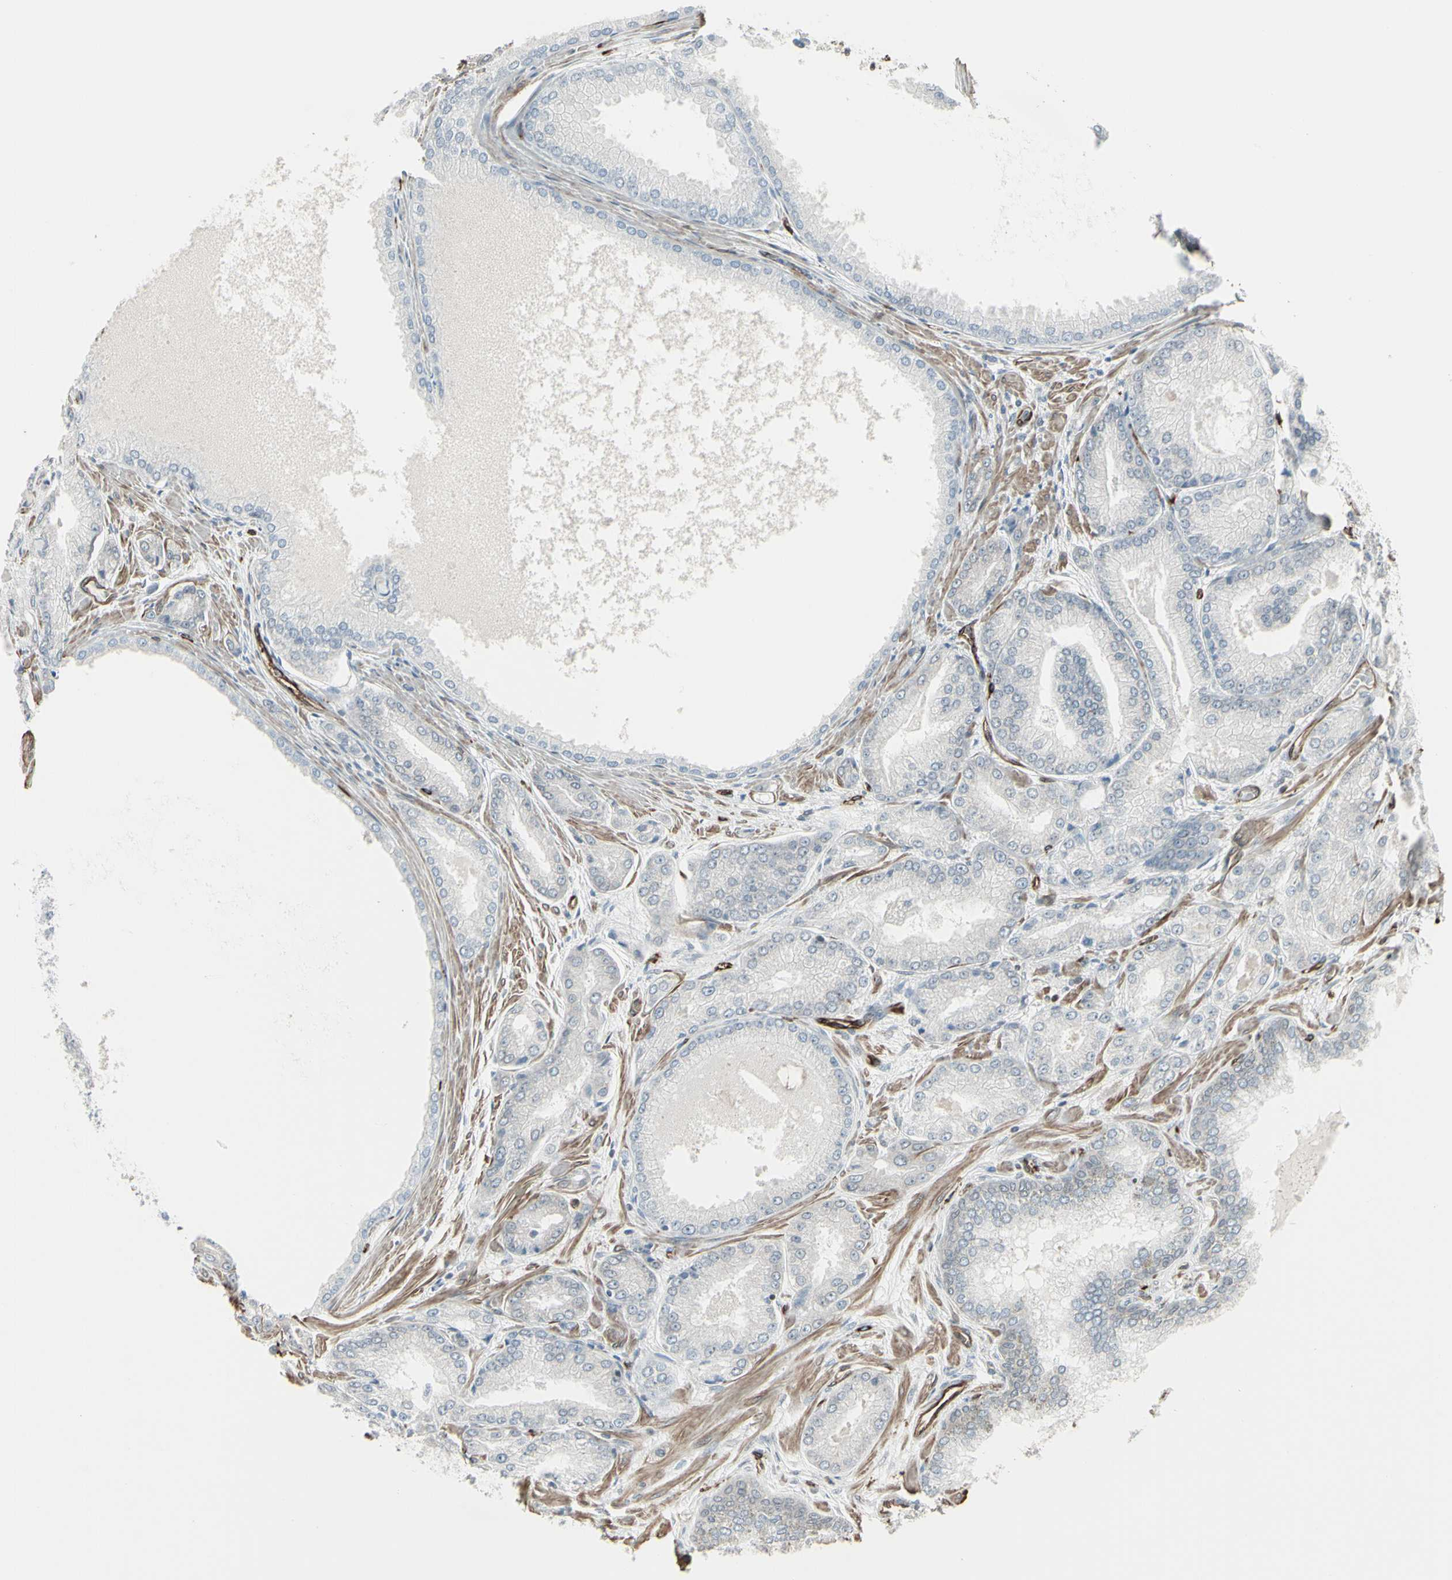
{"staining": {"intensity": "negative", "quantity": "none", "location": "none"}, "tissue": "prostate cancer", "cell_type": "Tumor cells", "image_type": "cancer", "snomed": [{"axis": "morphology", "description": "Adenocarcinoma, High grade"}, {"axis": "topography", "description": "Prostate"}], "caption": "Immunohistochemistry photomicrograph of human prostate adenocarcinoma (high-grade) stained for a protein (brown), which exhibits no expression in tumor cells.", "gene": "DTX3L", "patient": {"sex": "male", "age": 59}}